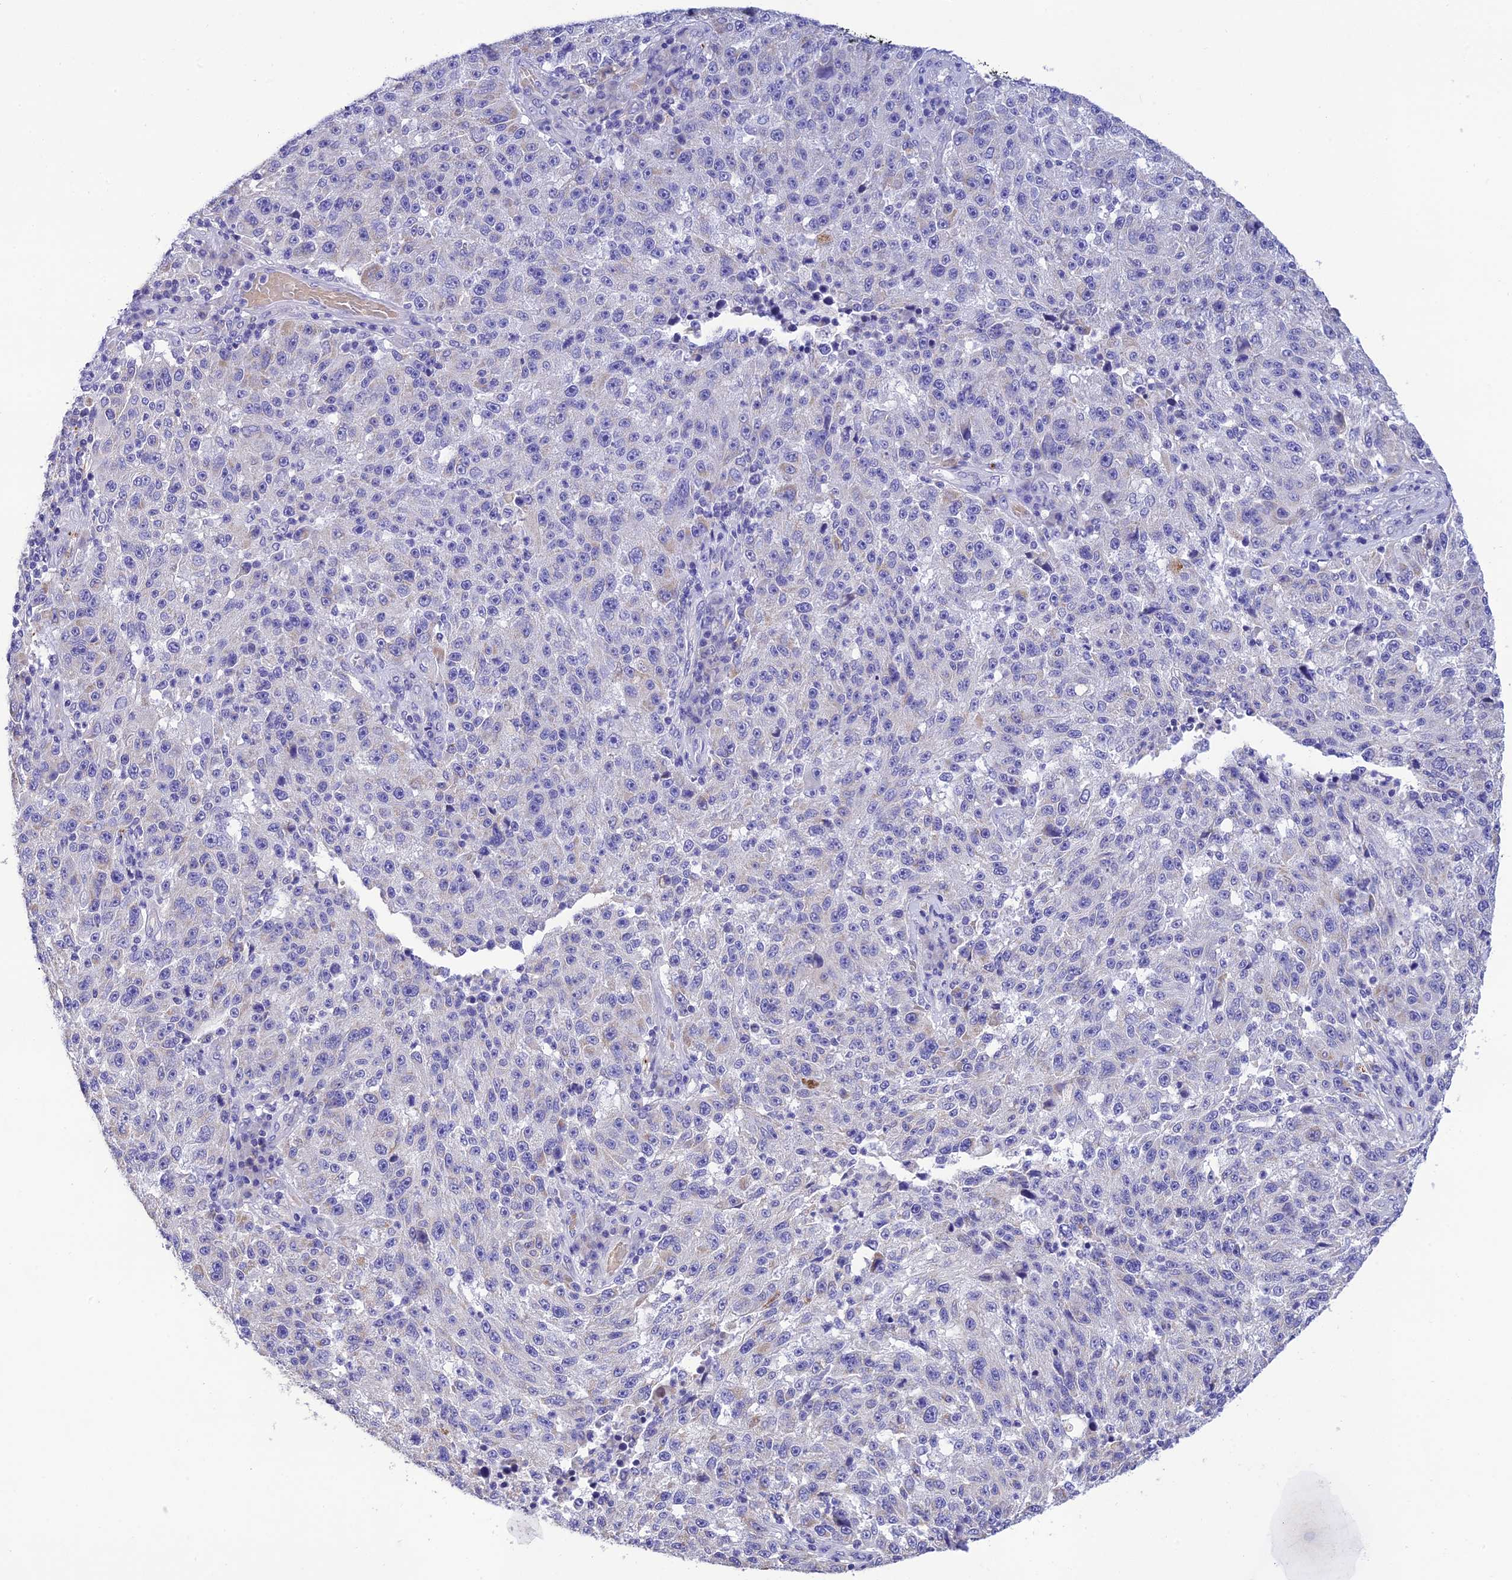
{"staining": {"intensity": "negative", "quantity": "none", "location": "none"}, "tissue": "melanoma", "cell_type": "Tumor cells", "image_type": "cancer", "snomed": [{"axis": "morphology", "description": "Malignant melanoma, NOS"}, {"axis": "topography", "description": "Skin"}], "caption": "Image shows no significant protein staining in tumor cells of malignant melanoma.", "gene": "MS4A5", "patient": {"sex": "male", "age": 53}}